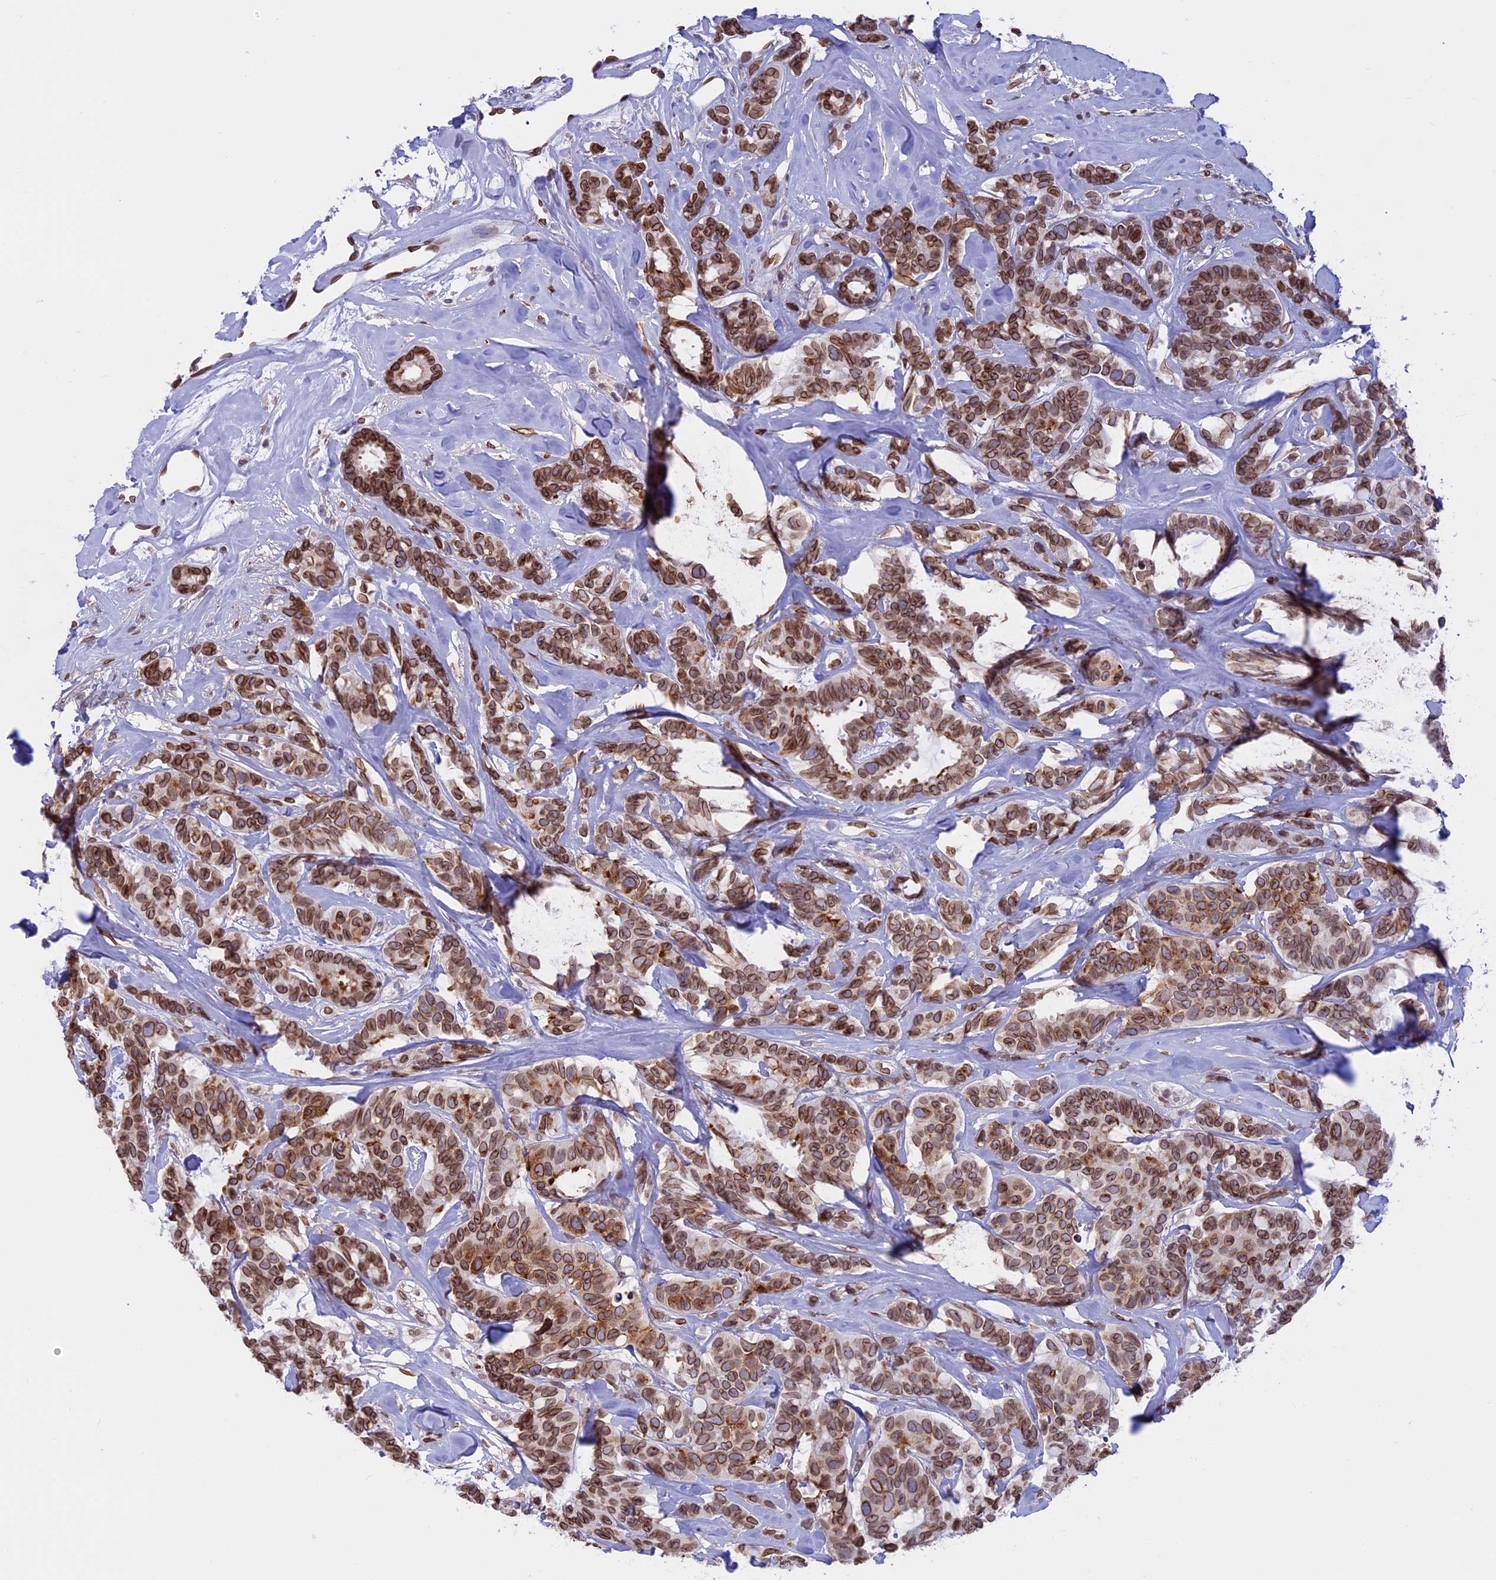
{"staining": {"intensity": "moderate", "quantity": ">75%", "location": "cytoplasmic/membranous,nuclear"}, "tissue": "breast cancer", "cell_type": "Tumor cells", "image_type": "cancer", "snomed": [{"axis": "morphology", "description": "Duct carcinoma"}, {"axis": "topography", "description": "Breast"}], "caption": "Immunohistochemistry (IHC) photomicrograph of neoplastic tissue: human breast cancer stained using IHC reveals medium levels of moderate protein expression localized specifically in the cytoplasmic/membranous and nuclear of tumor cells, appearing as a cytoplasmic/membranous and nuclear brown color.", "gene": "TMPRSS7", "patient": {"sex": "female", "age": 87}}